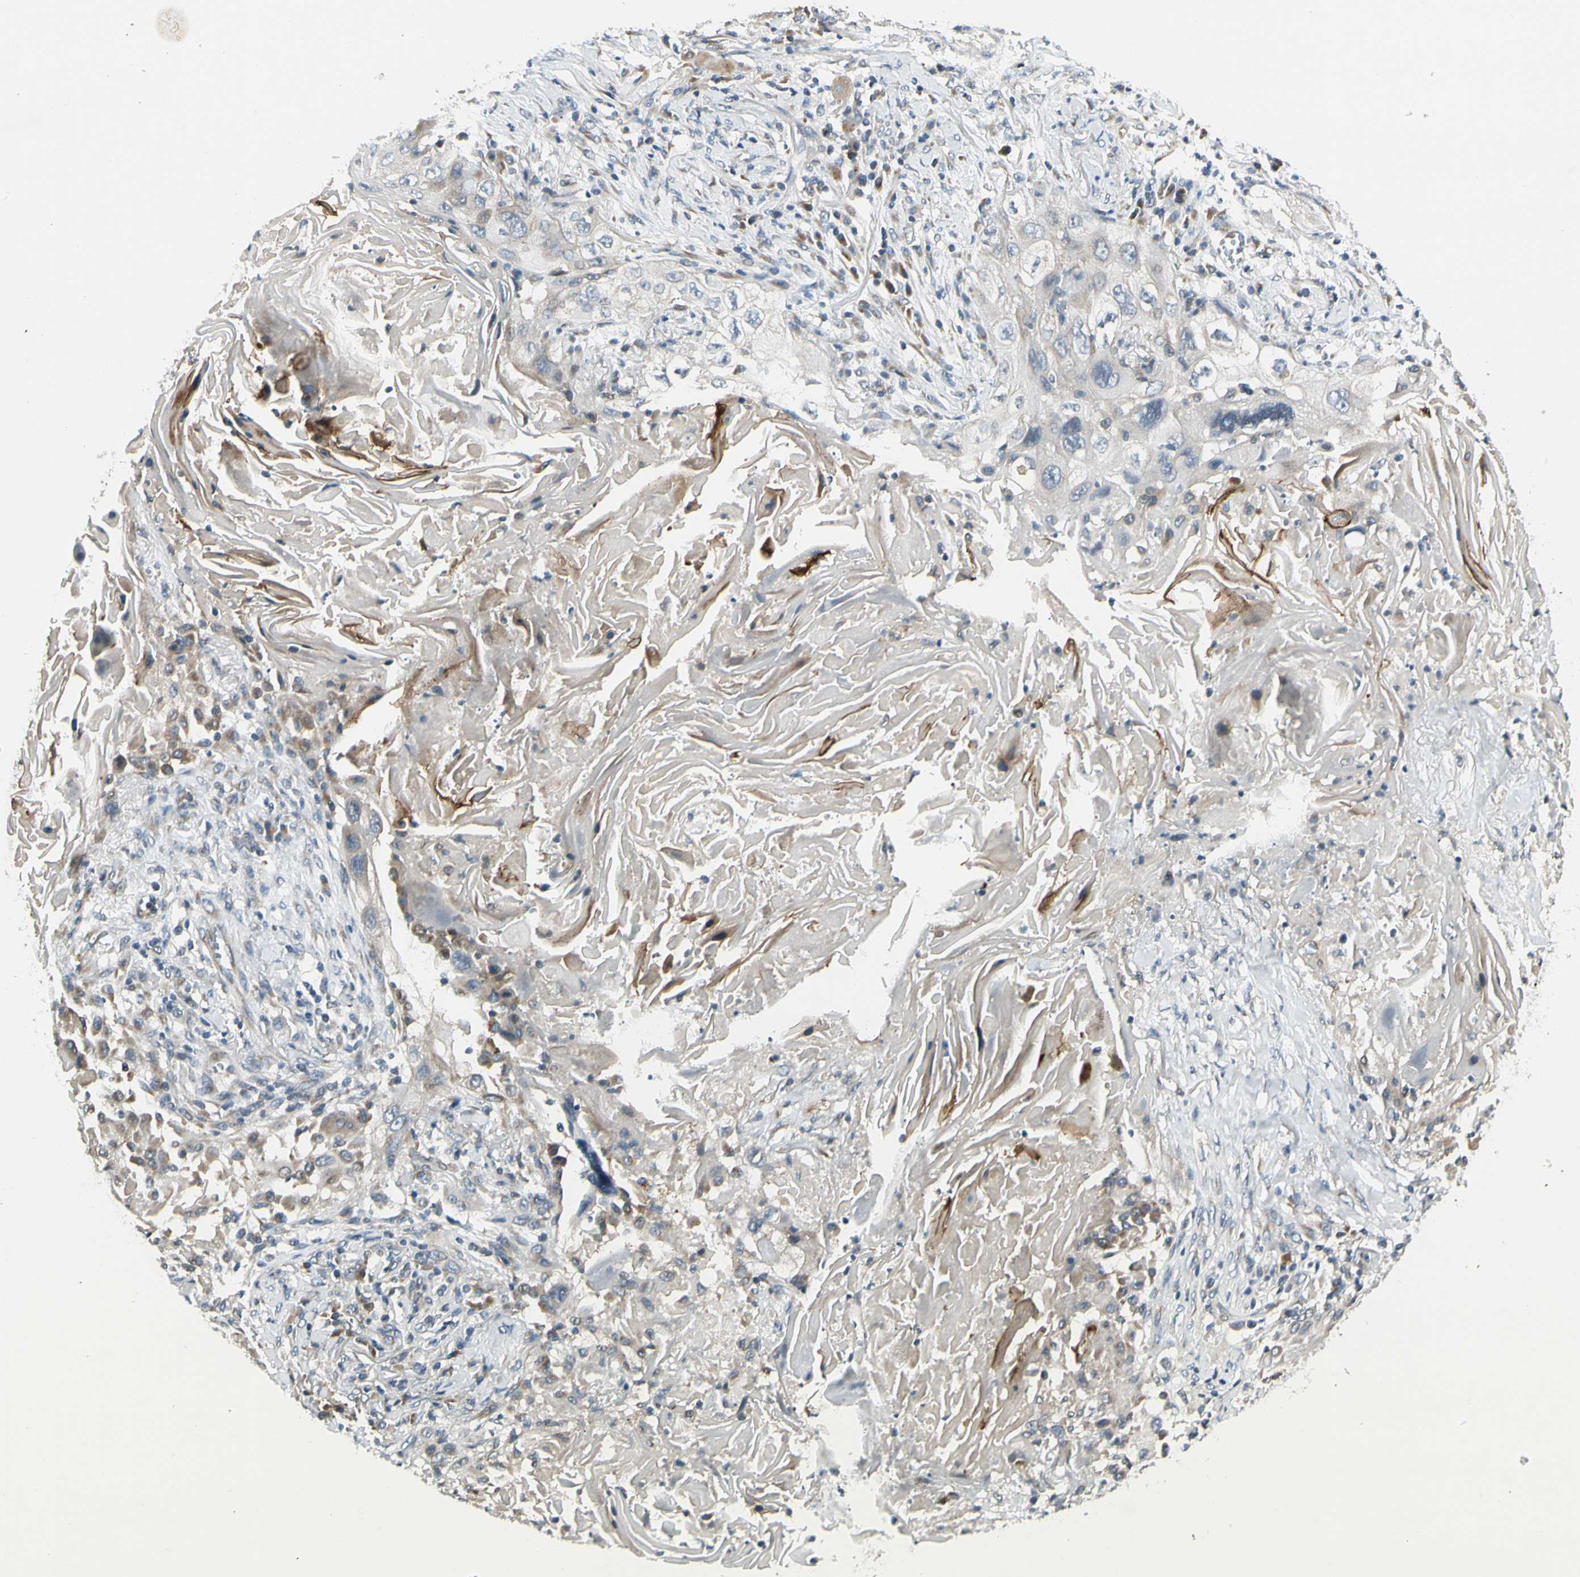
{"staining": {"intensity": "weak", "quantity": "25%-75%", "location": "cytoplasmic/membranous"}, "tissue": "lung cancer", "cell_type": "Tumor cells", "image_type": "cancer", "snomed": [{"axis": "morphology", "description": "Squamous cell carcinoma, NOS"}, {"axis": "topography", "description": "Lung"}], "caption": "There is low levels of weak cytoplasmic/membranous staining in tumor cells of lung cancer (squamous cell carcinoma), as demonstrated by immunohistochemical staining (brown color).", "gene": "BNIP1", "patient": {"sex": "female", "age": 67}}